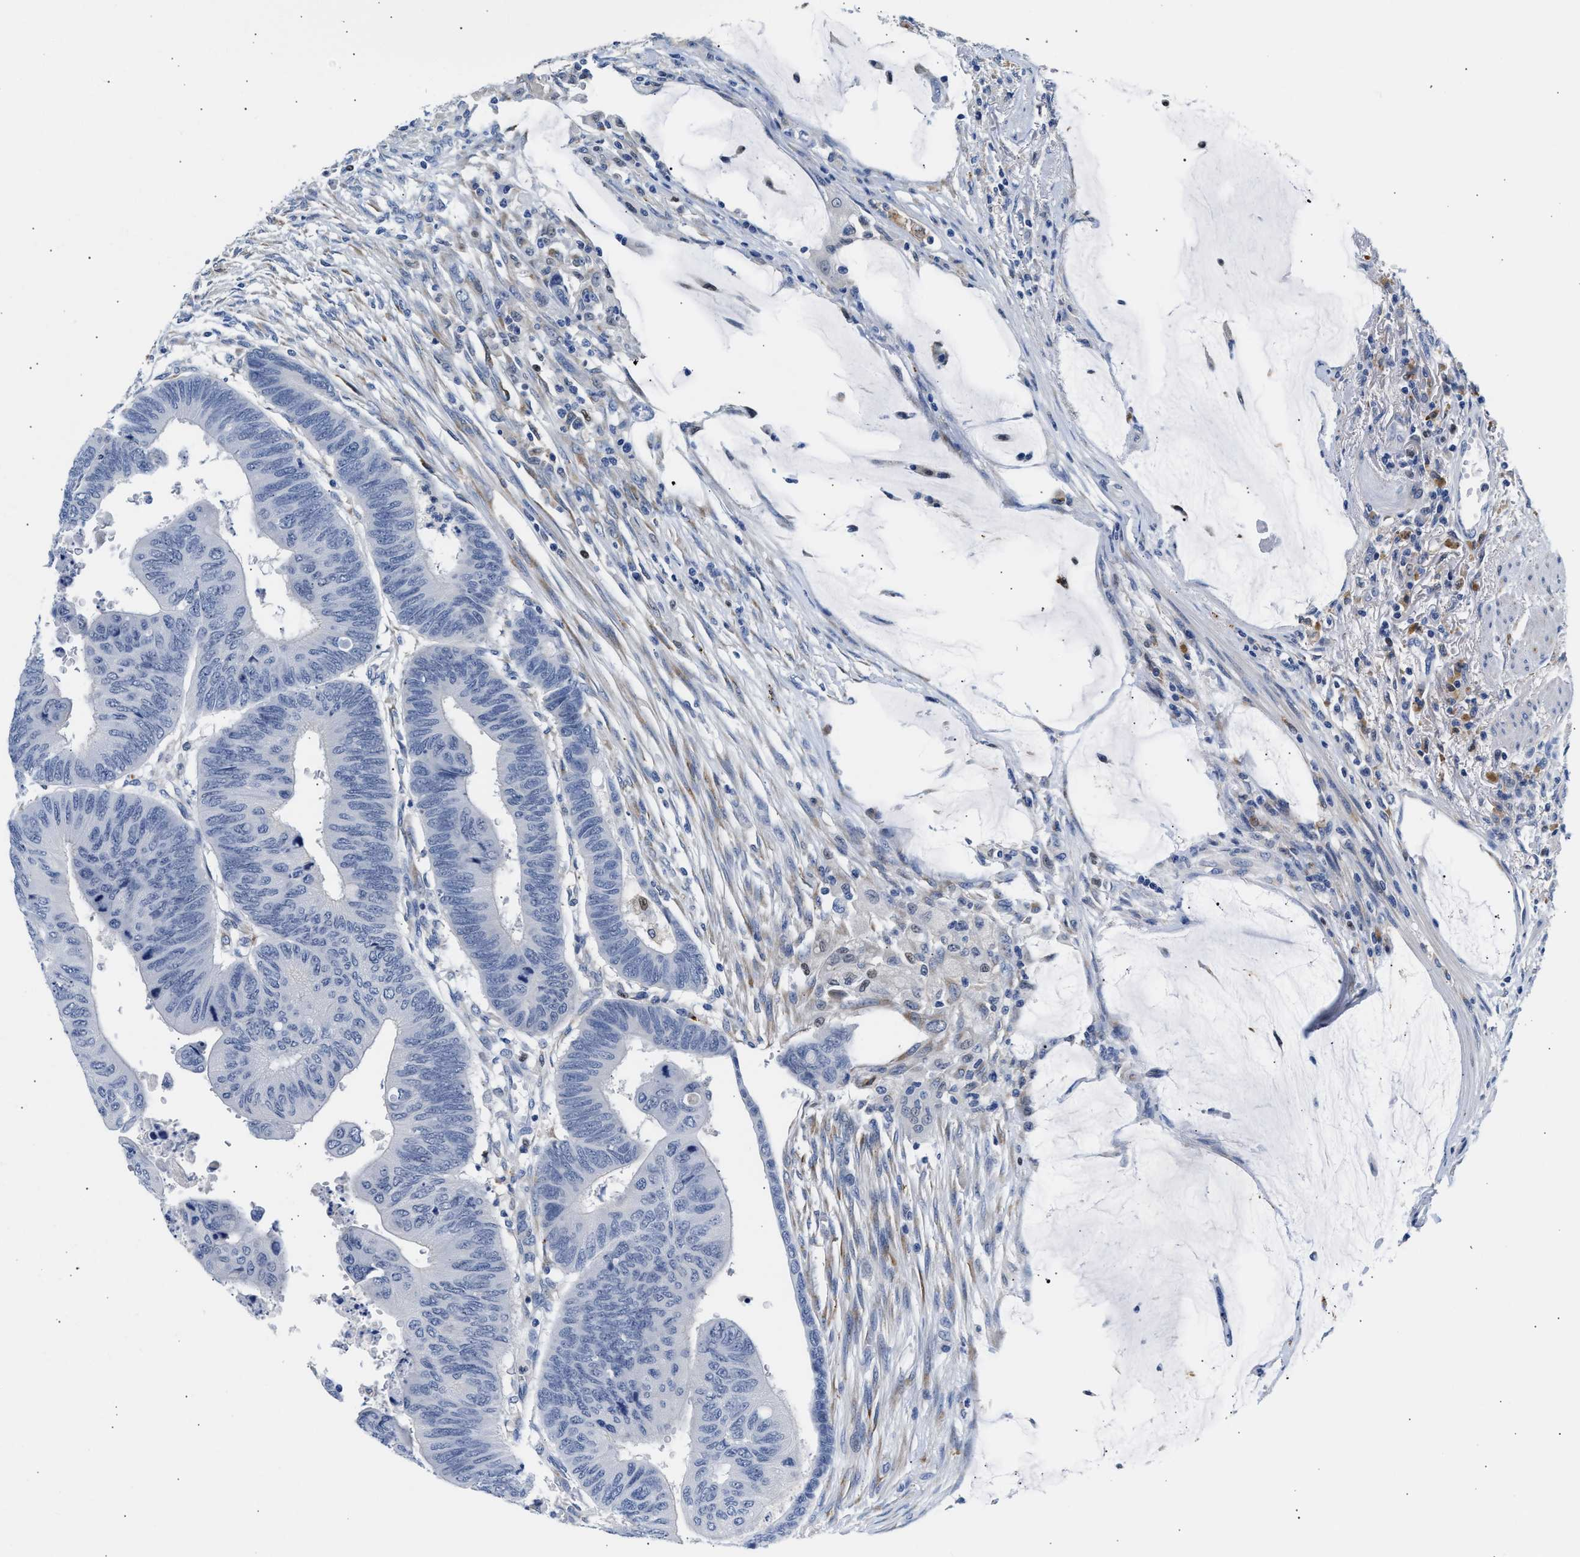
{"staining": {"intensity": "negative", "quantity": "none", "location": "none"}, "tissue": "colorectal cancer", "cell_type": "Tumor cells", "image_type": "cancer", "snomed": [{"axis": "morphology", "description": "Normal tissue, NOS"}, {"axis": "morphology", "description": "Adenocarcinoma, NOS"}, {"axis": "topography", "description": "Rectum"}, {"axis": "topography", "description": "Peripheral nerve tissue"}], "caption": "Tumor cells are negative for brown protein staining in colorectal cancer (adenocarcinoma).", "gene": "PPM1L", "patient": {"sex": "male", "age": 92}}